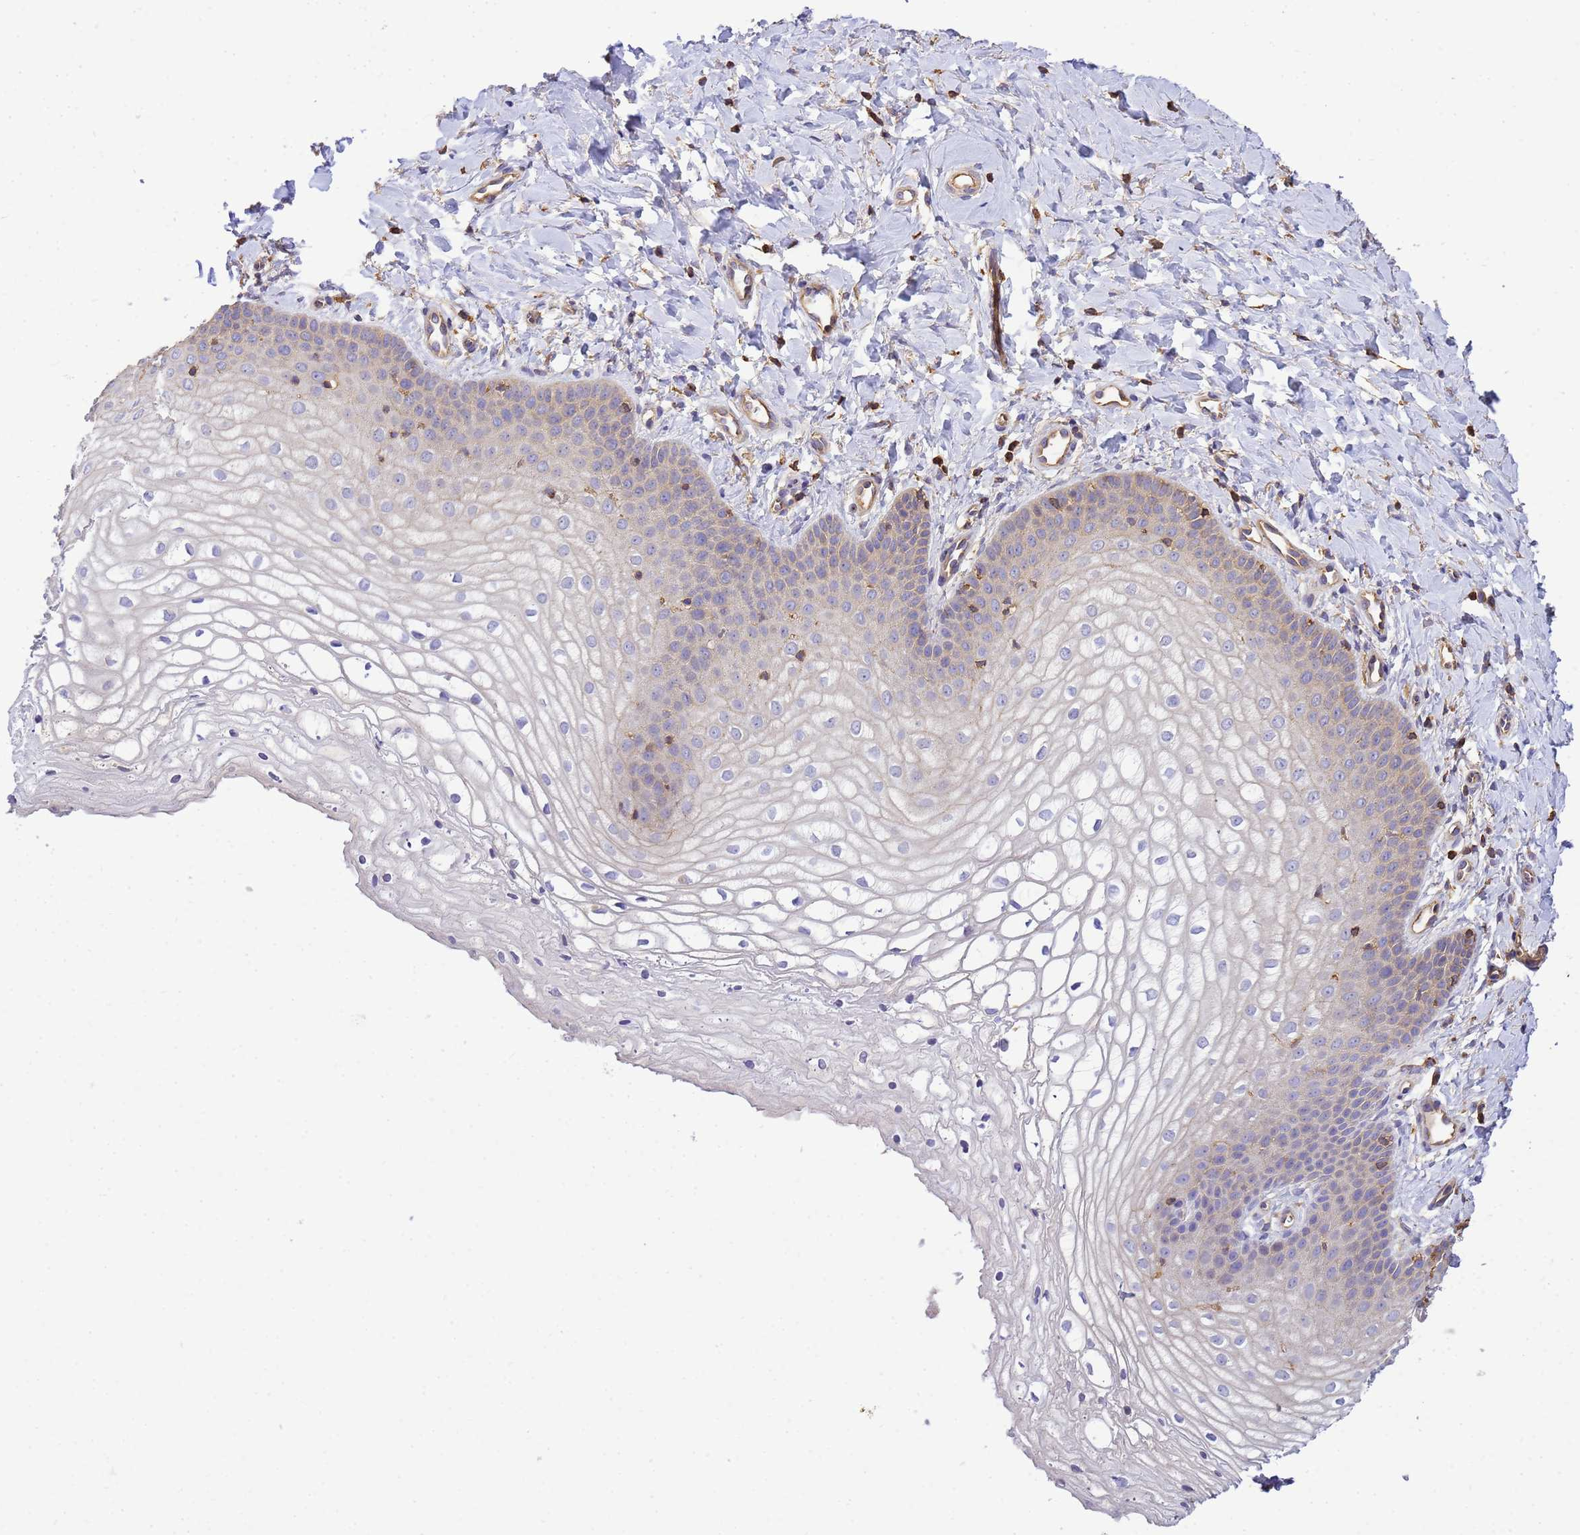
{"staining": {"intensity": "weak", "quantity": "<25%", "location": "cytoplasmic/membranous"}, "tissue": "vagina", "cell_type": "Squamous epithelial cells", "image_type": "normal", "snomed": [{"axis": "morphology", "description": "Normal tissue, NOS"}, {"axis": "topography", "description": "Vagina"}], "caption": "Image shows no significant protein positivity in squamous epithelial cells of normal vagina.", "gene": "WDR64", "patient": {"sex": "female", "age": 68}}